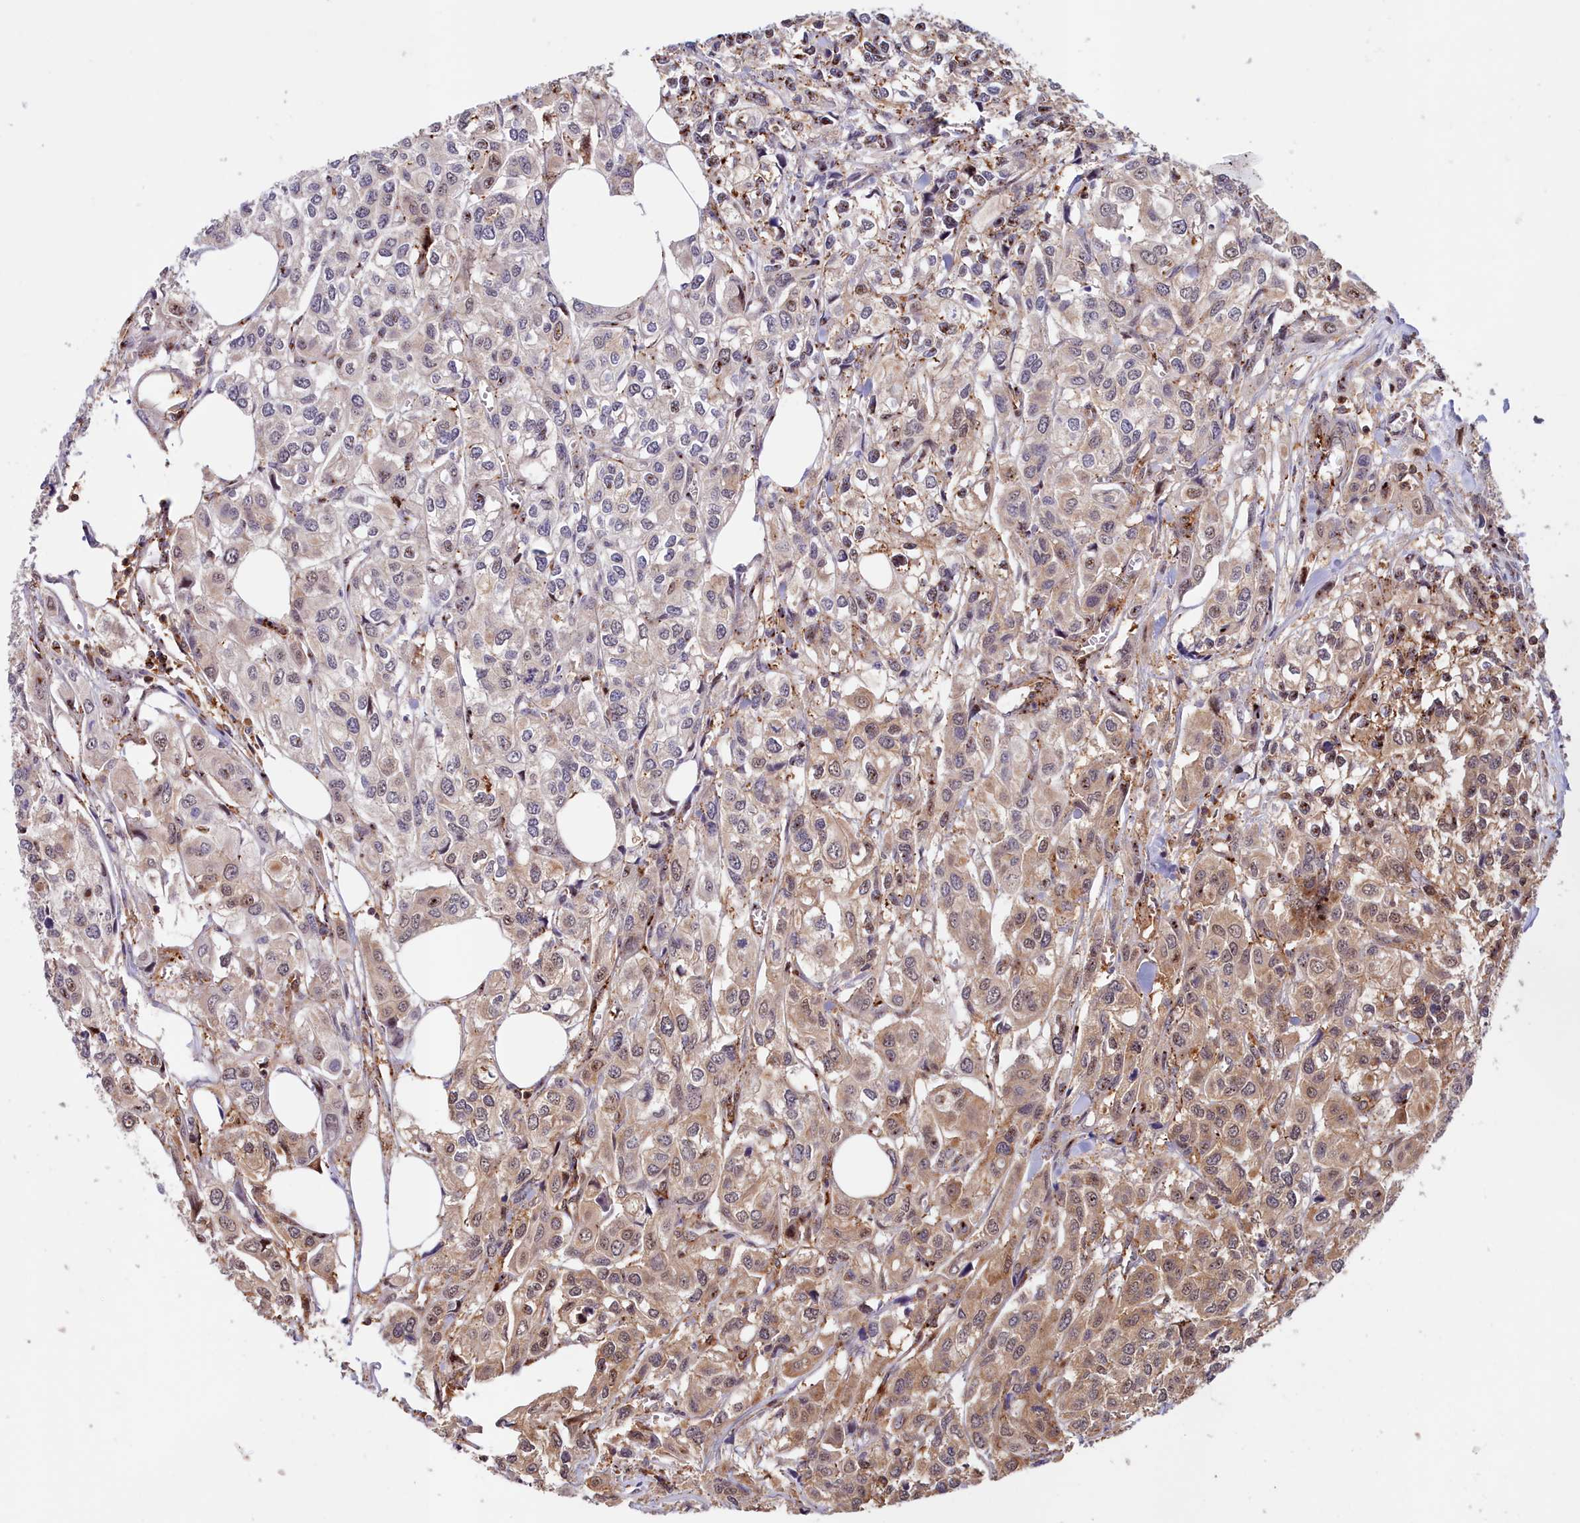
{"staining": {"intensity": "weak", "quantity": "<25%", "location": "cytoplasmic/membranous"}, "tissue": "urothelial cancer", "cell_type": "Tumor cells", "image_type": "cancer", "snomed": [{"axis": "morphology", "description": "Urothelial carcinoma, High grade"}, {"axis": "topography", "description": "Urinary bladder"}], "caption": "Immunohistochemistry of human high-grade urothelial carcinoma shows no expression in tumor cells.", "gene": "NEURL4", "patient": {"sex": "male", "age": 67}}